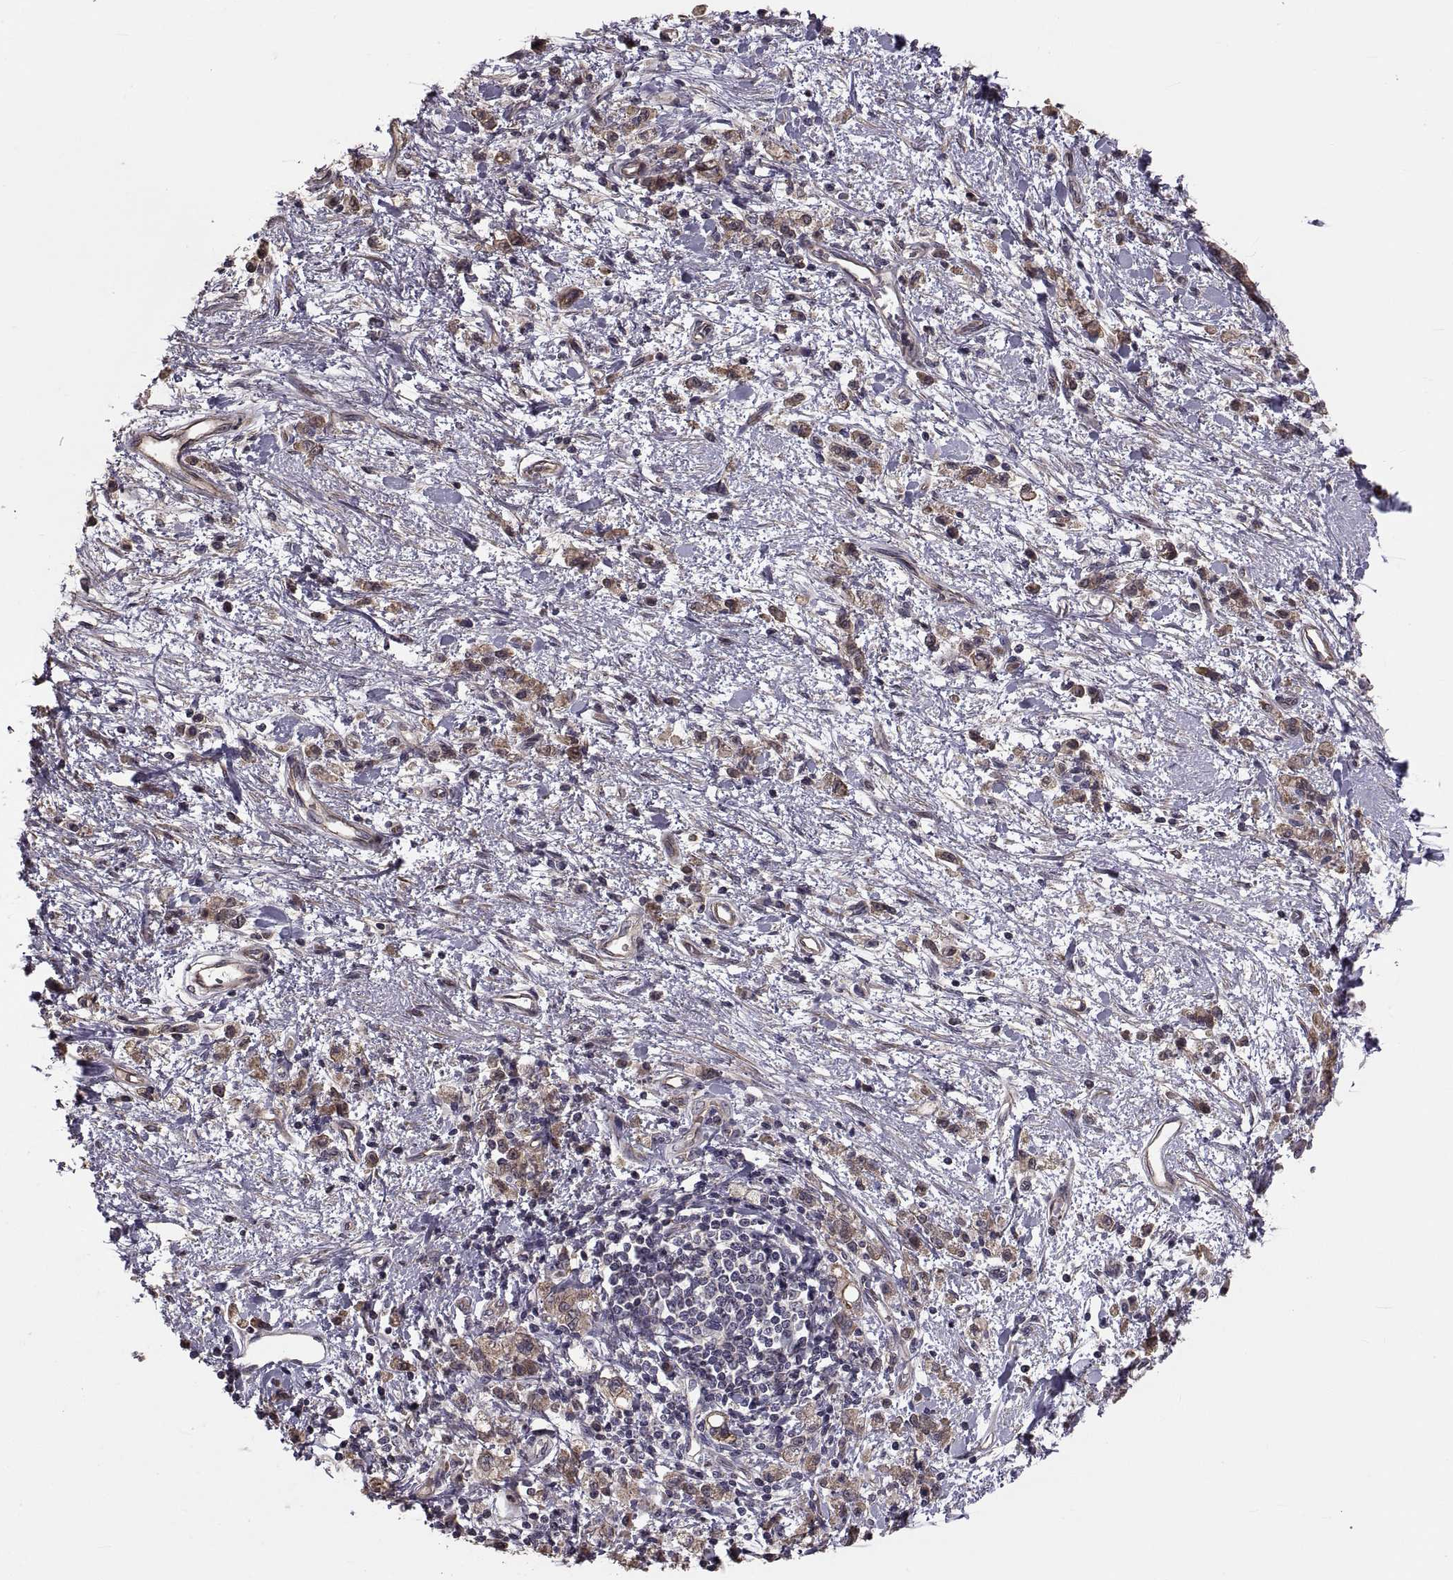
{"staining": {"intensity": "strong", "quantity": "25%-75%", "location": "cytoplasmic/membranous"}, "tissue": "stomach cancer", "cell_type": "Tumor cells", "image_type": "cancer", "snomed": [{"axis": "morphology", "description": "Adenocarcinoma, NOS"}, {"axis": "topography", "description": "Stomach"}], "caption": "DAB (3,3'-diaminobenzidine) immunohistochemical staining of adenocarcinoma (stomach) exhibits strong cytoplasmic/membranous protein staining in about 25%-75% of tumor cells.", "gene": "PMM2", "patient": {"sex": "male", "age": 77}}